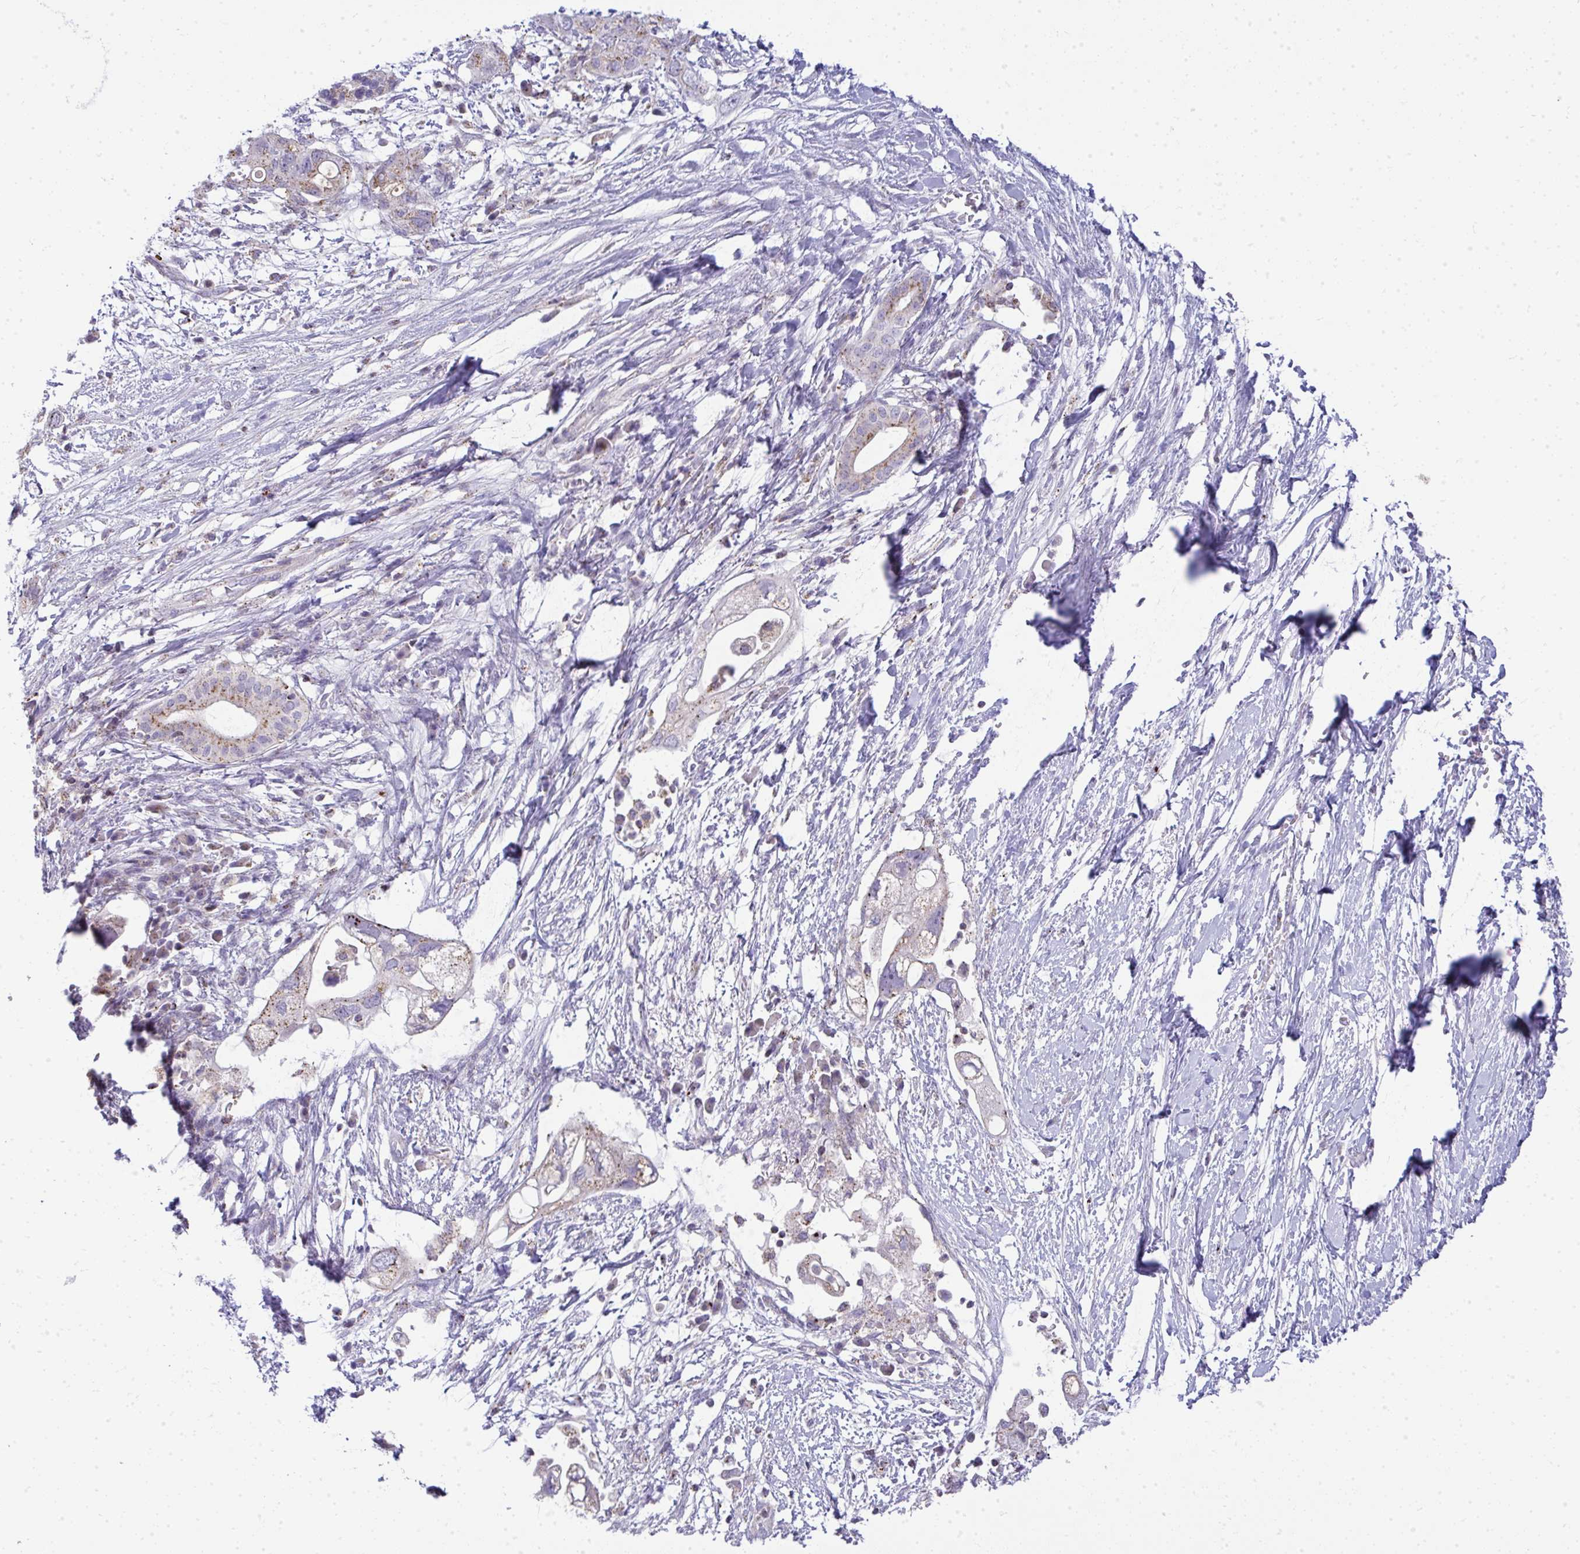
{"staining": {"intensity": "moderate", "quantity": "25%-75%", "location": "cytoplasmic/membranous"}, "tissue": "pancreatic cancer", "cell_type": "Tumor cells", "image_type": "cancer", "snomed": [{"axis": "morphology", "description": "Adenocarcinoma, NOS"}, {"axis": "topography", "description": "Pancreas"}], "caption": "Pancreatic cancer (adenocarcinoma) was stained to show a protein in brown. There is medium levels of moderate cytoplasmic/membranous staining in about 25%-75% of tumor cells.", "gene": "VPS4B", "patient": {"sex": "female", "age": 72}}